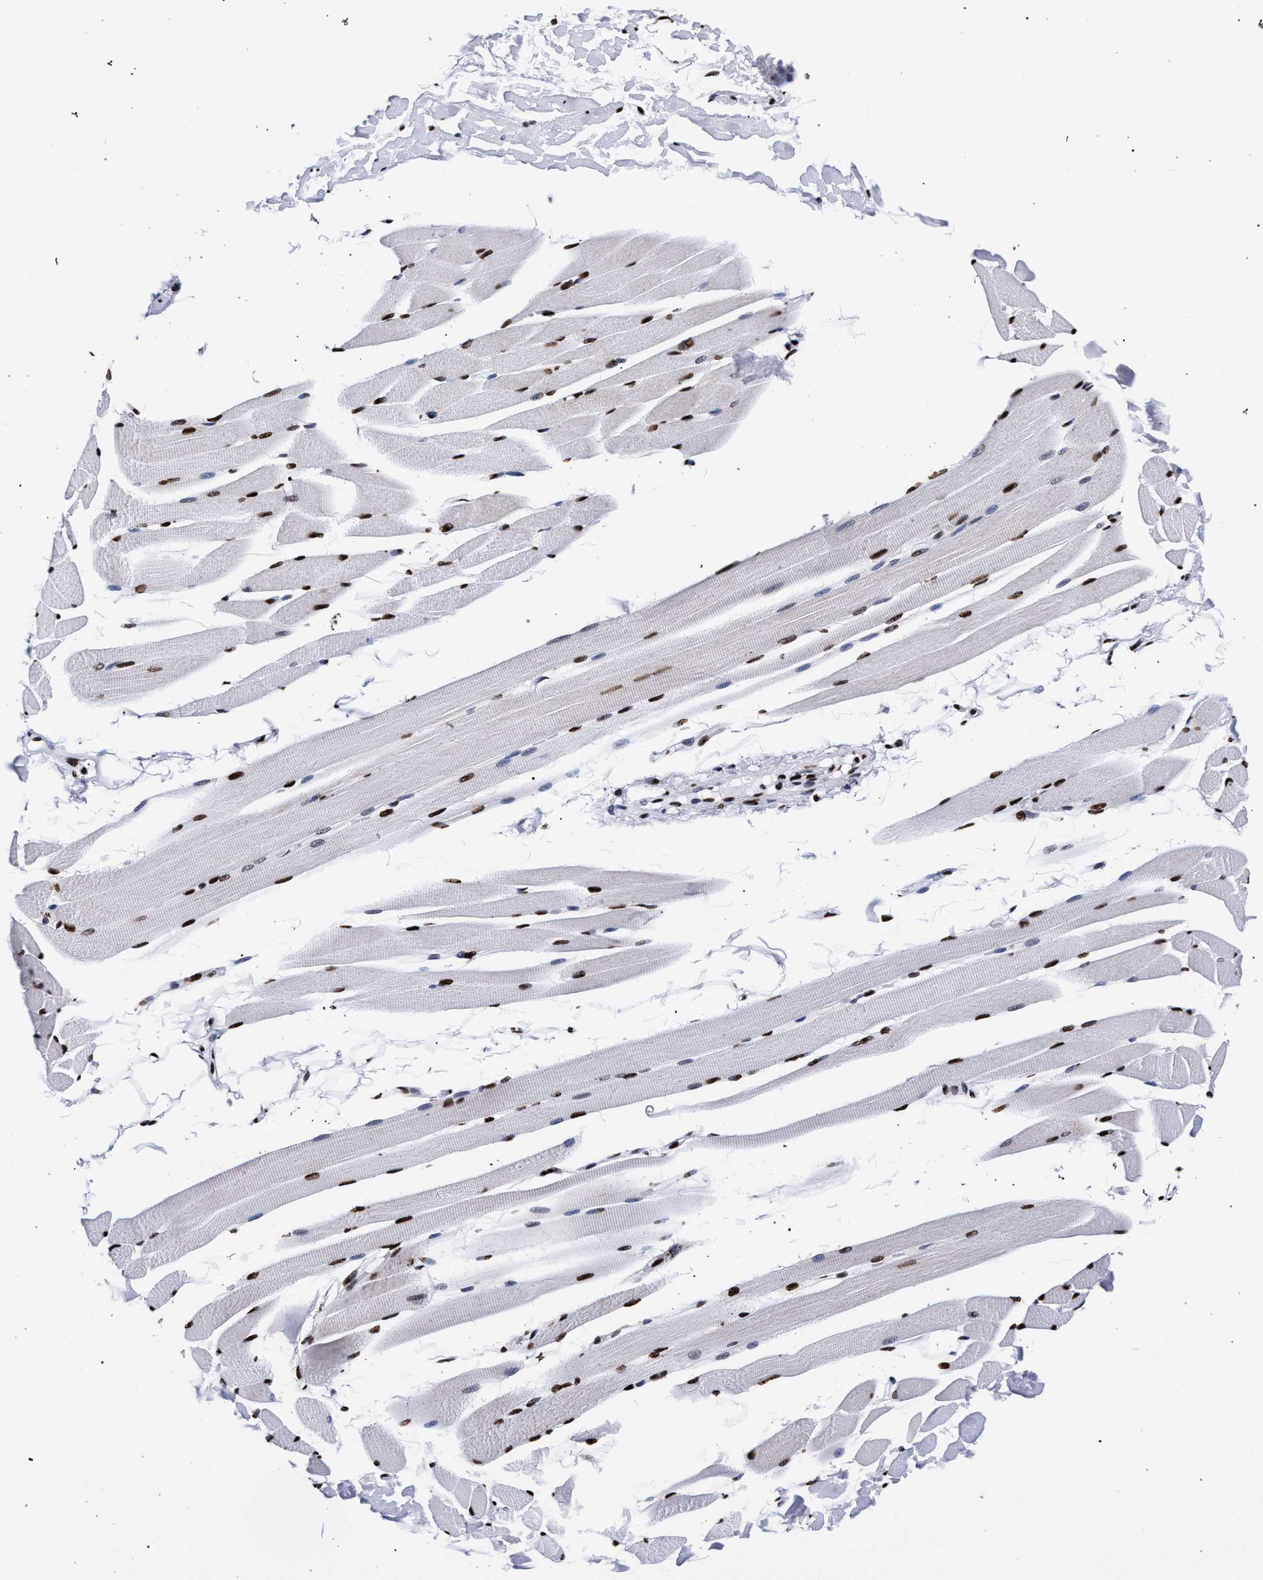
{"staining": {"intensity": "strong", "quantity": ">75%", "location": "nuclear"}, "tissue": "skeletal muscle", "cell_type": "Myocytes", "image_type": "normal", "snomed": [{"axis": "morphology", "description": "Normal tissue, NOS"}, {"axis": "topography", "description": "Skeletal muscle"}, {"axis": "topography", "description": "Peripheral nerve tissue"}], "caption": "Human skeletal muscle stained for a protein (brown) demonstrates strong nuclear positive expression in approximately >75% of myocytes.", "gene": "HNRNPA1", "patient": {"sex": "female", "age": 84}}